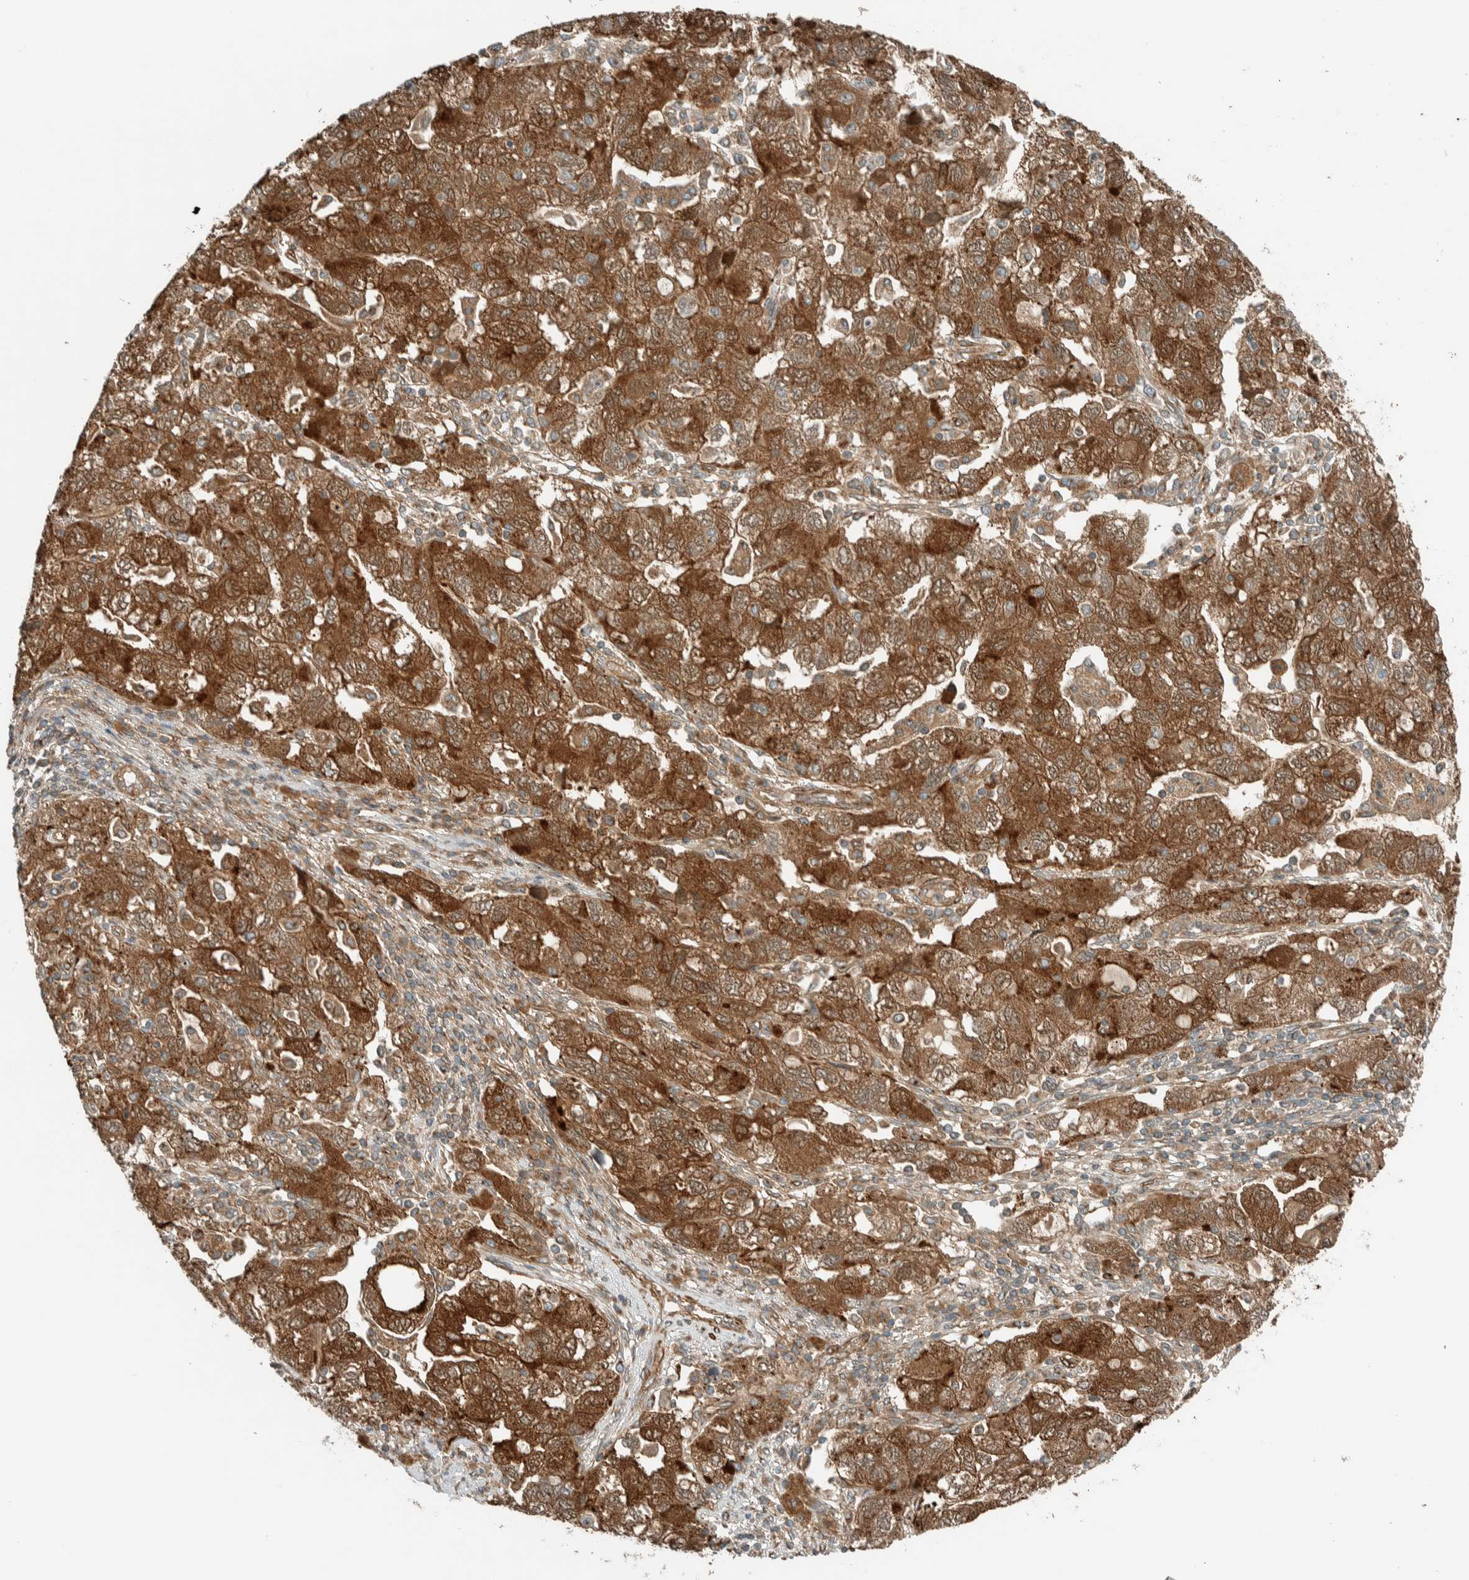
{"staining": {"intensity": "moderate", "quantity": ">75%", "location": "cytoplasmic/membranous"}, "tissue": "ovarian cancer", "cell_type": "Tumor cells", "image_type": "cancer", "snomed": [{"axis": "morphology", "description": "Carcinoma, NOS"}, {"axis": "morphology", "description": "Cystadenocarcinoma, serous, NOS"}, {"axis": "topography", "description": "Ovary"}], "caption": "Immunohistochemical staining of serous cystadenocarcinoma (ovarian) demonstrates medium levels of moderate cytoplasmic/membranous positivity in about >75% of tumor cells.", "gene": "EXOC7", "patient": {"sex": "female", "age": 69}}